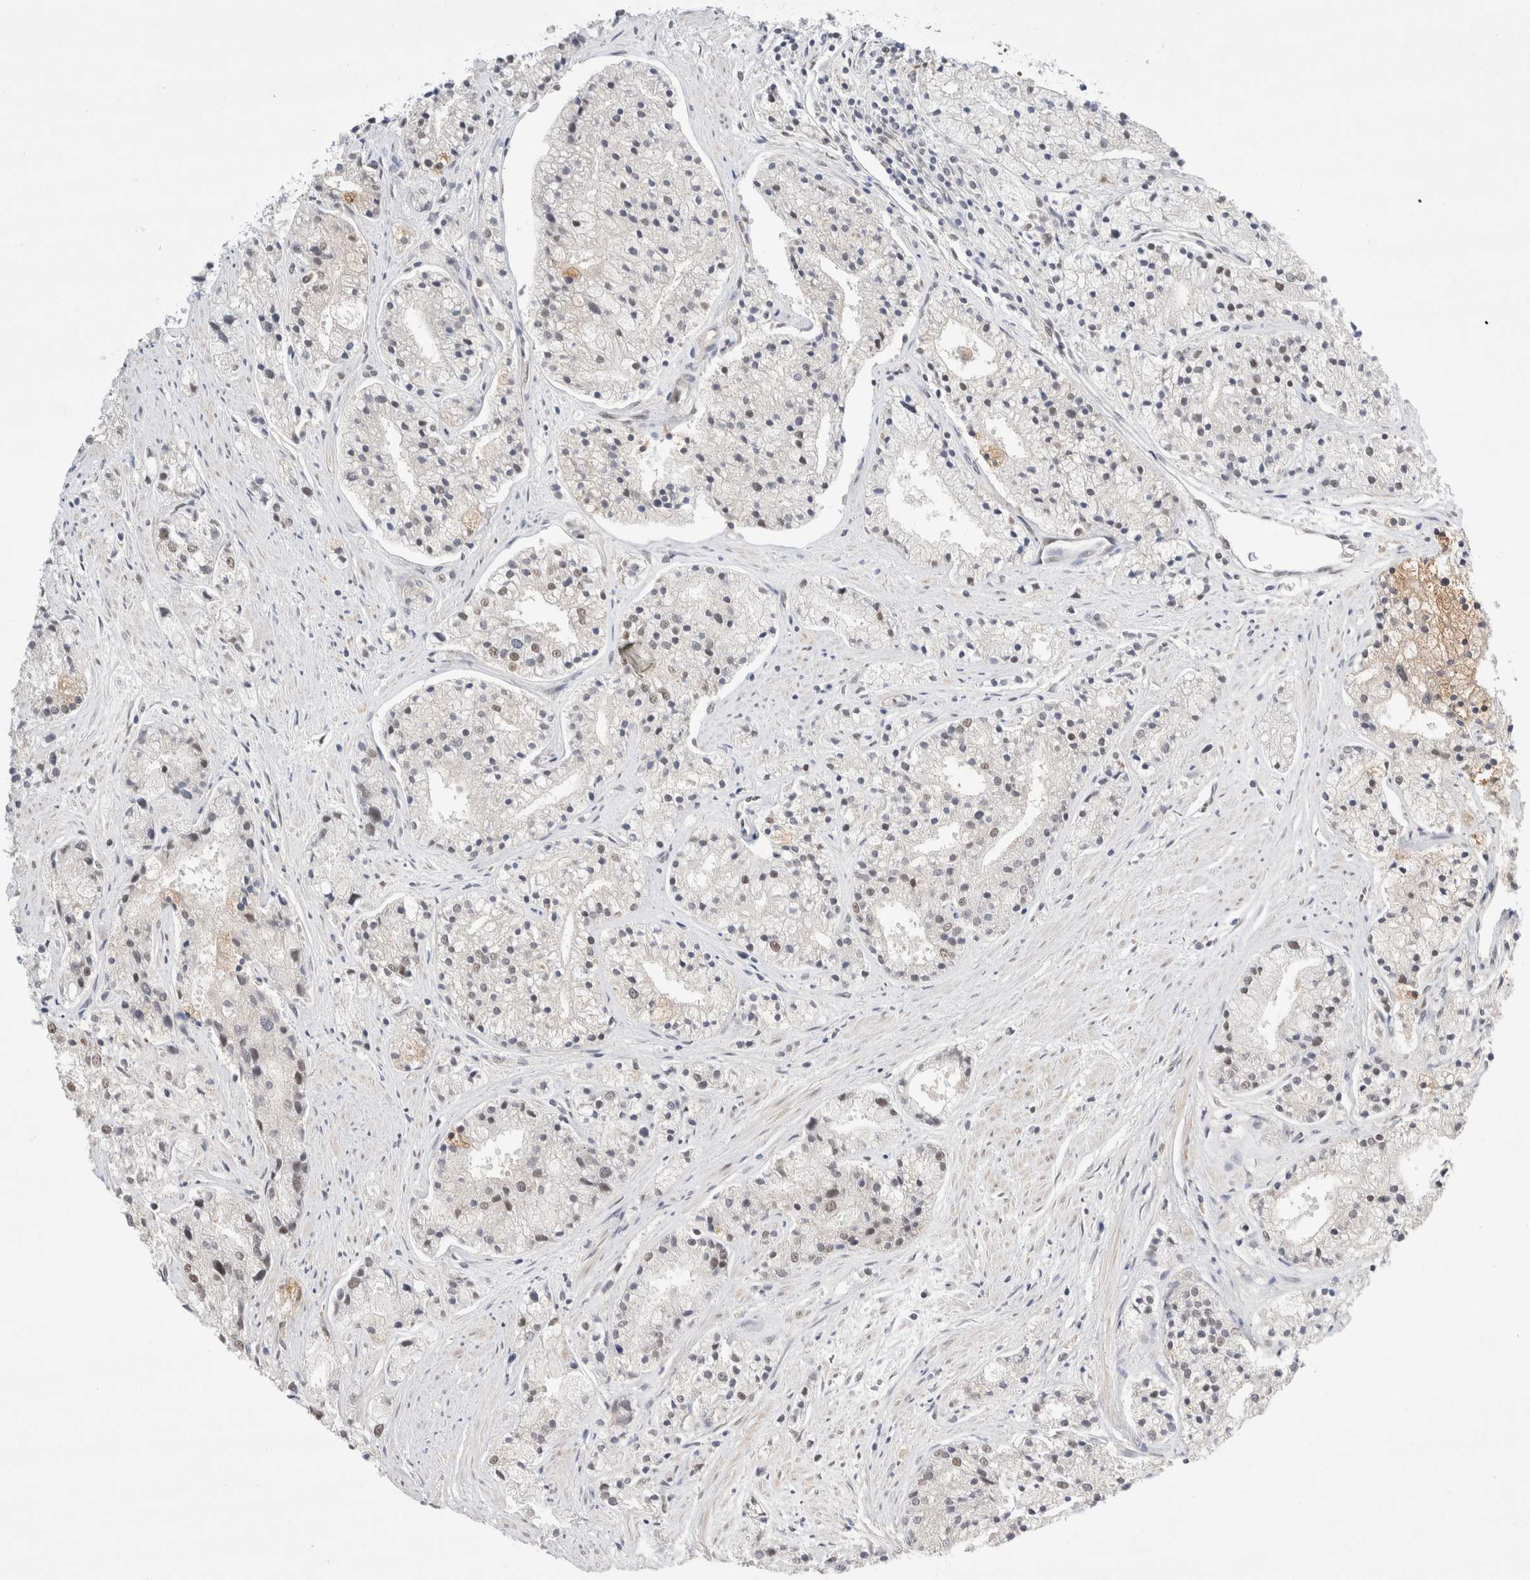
{"staining": {"intensity": "weak", "quantity": "<25%", "location": "nuclear"}, "tissue": "prostate cancer", "cell_type": "Tumor cells", "image_type": "cancer", "snomed": [{"axis": "morphology", "description": "Adenocarcinoma, High grade"}, {"axis": "topography", "description": "Prostate"}], "caption": "High power microscopy histopathology image of an IHC micrograph of high-grade adenocarcinoma (prostate), revealing no significant positivity in tumor cells.", "gene": "GTF2I", "patient": {"sex": "male", "age": 50}}